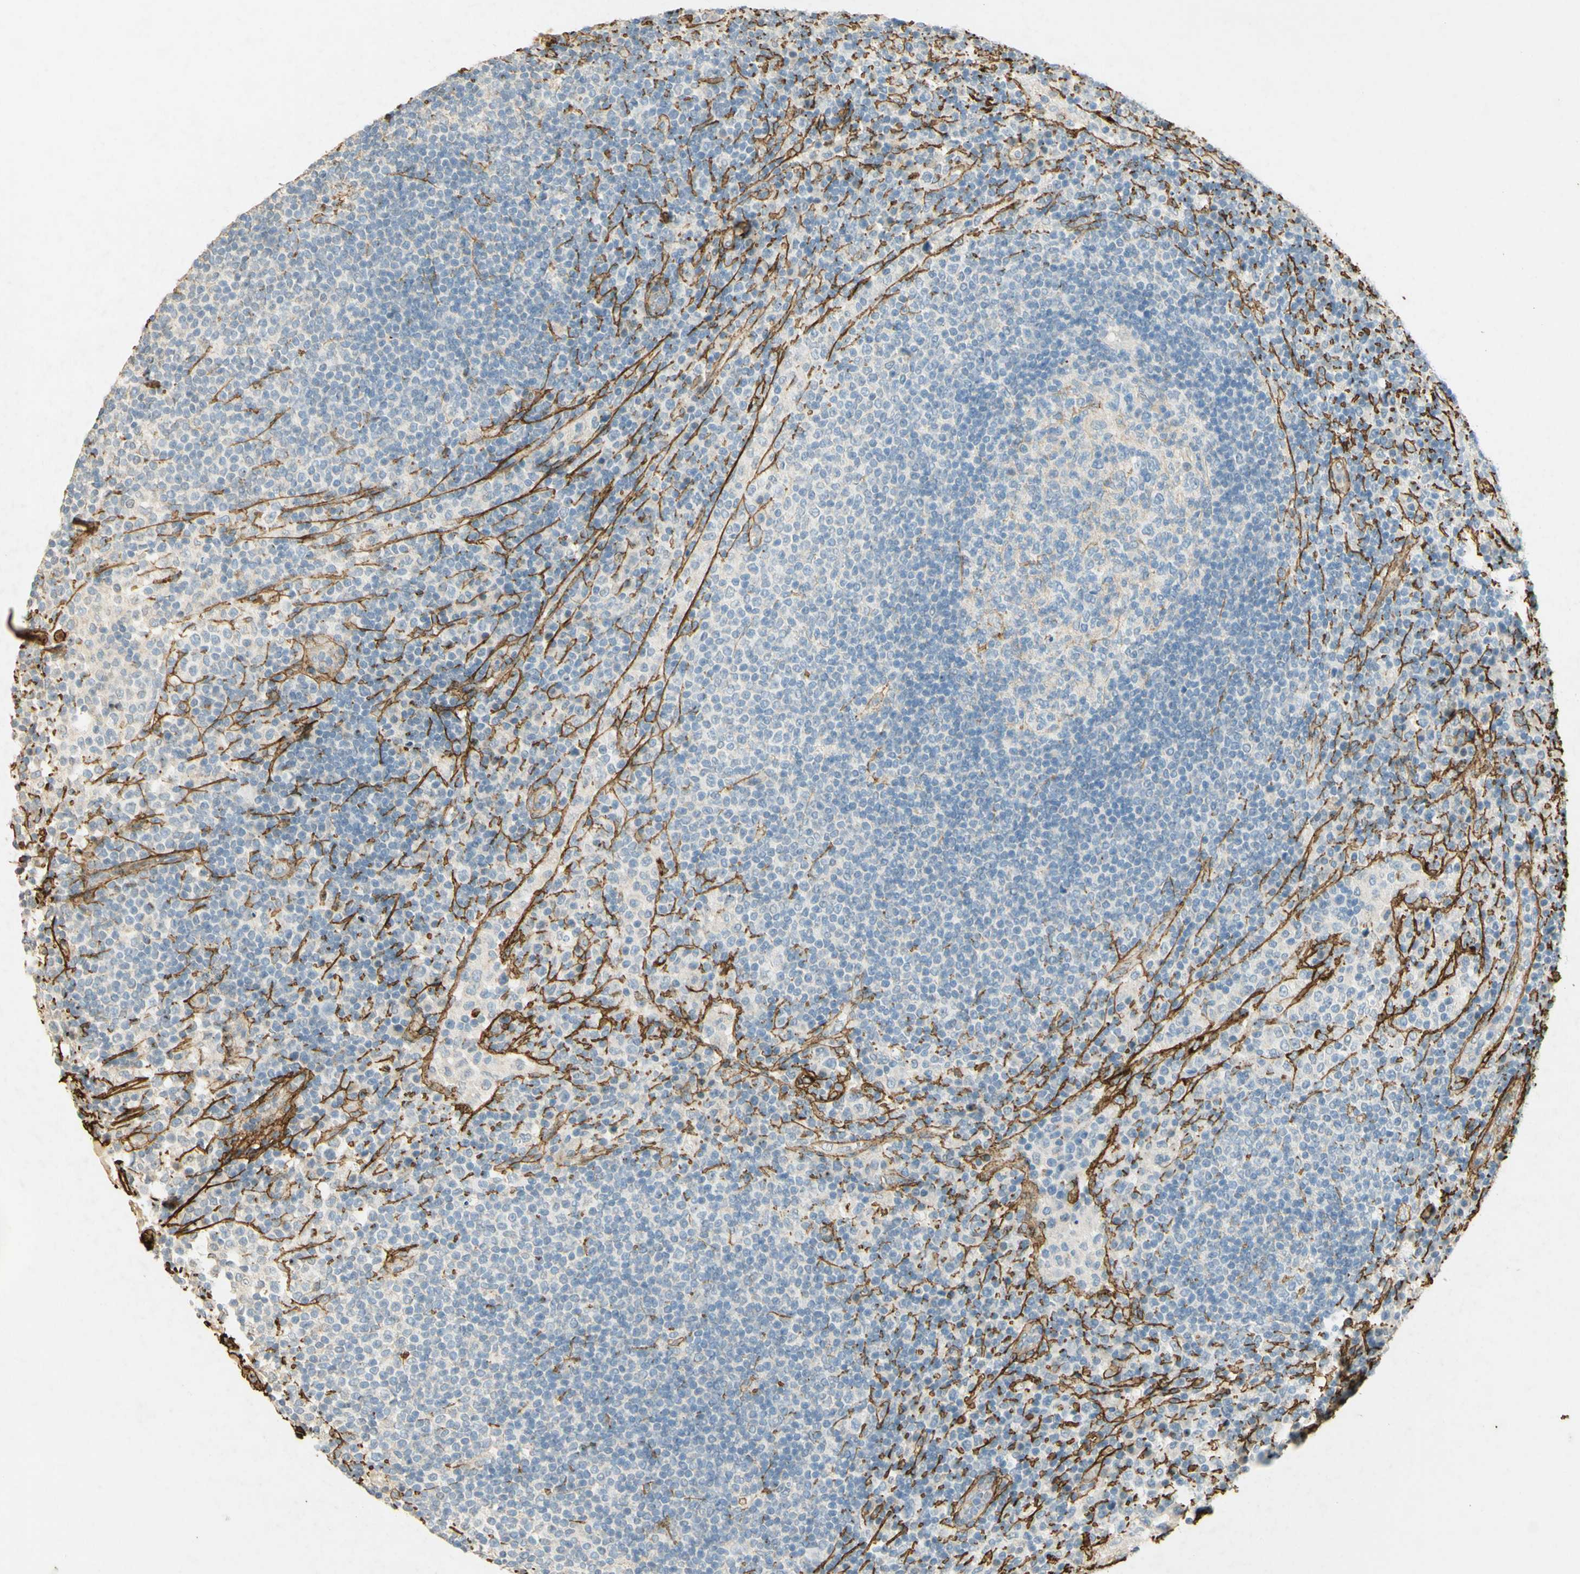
{"staining": {"intensity": "negative", "quantity": "none", "location": "none"}, "tissue": "lymph node", "cell_type": "Germinal center cells", "image_type": "normal", "snomed": [{"axis": "morphology", "description": "Normal tissue, NOS"}, {"axis": "topography", "description": "Lymph node"}], "caption": "Immunohistochemical staining of unremarkable human lymph node exhibits no significant positivity in germinal center cells.", "gene": "TNN", "patient": {"sex": "female", "age": 53}}